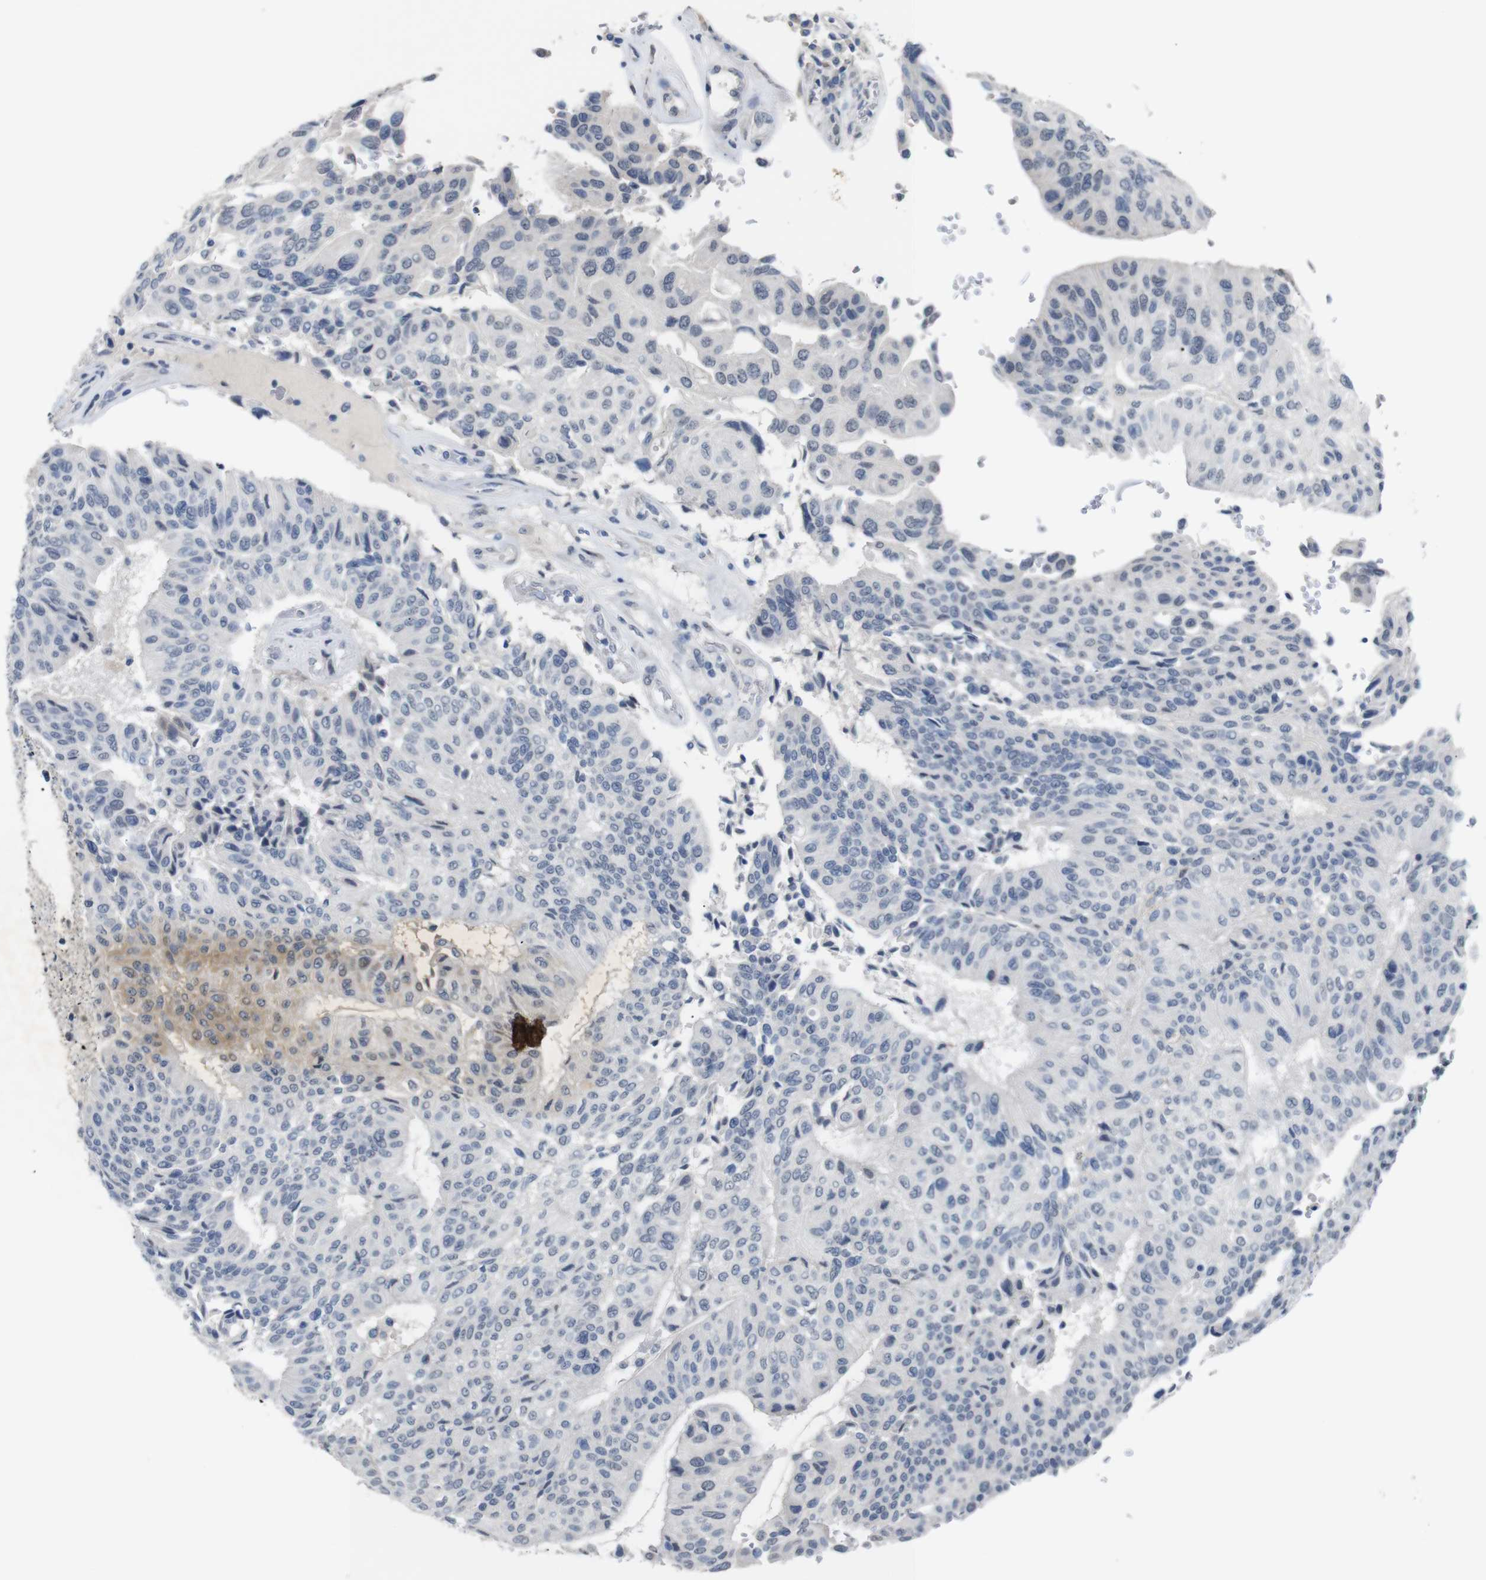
{"staining": {"intensity": "weak", "quantity": "<25%", "location": "cytoplasmic/membranous"}, "tissue": "urothelial cancer", "cell_type": "Tumor cells", "image_type": "cancer", "snomed": [{"axis": "morphology", "description": "Urothelial carcinoma, High grade"}, {"axis": "topography", "description": "Urinary bladder"}], "caption": "Human urothelial cancer stained for a protein using immunohistochemistry (IHC) displays no positivity in tumor cells.", "gene": "CHRM5", "patient": {"sex": "male", "age": 66}}